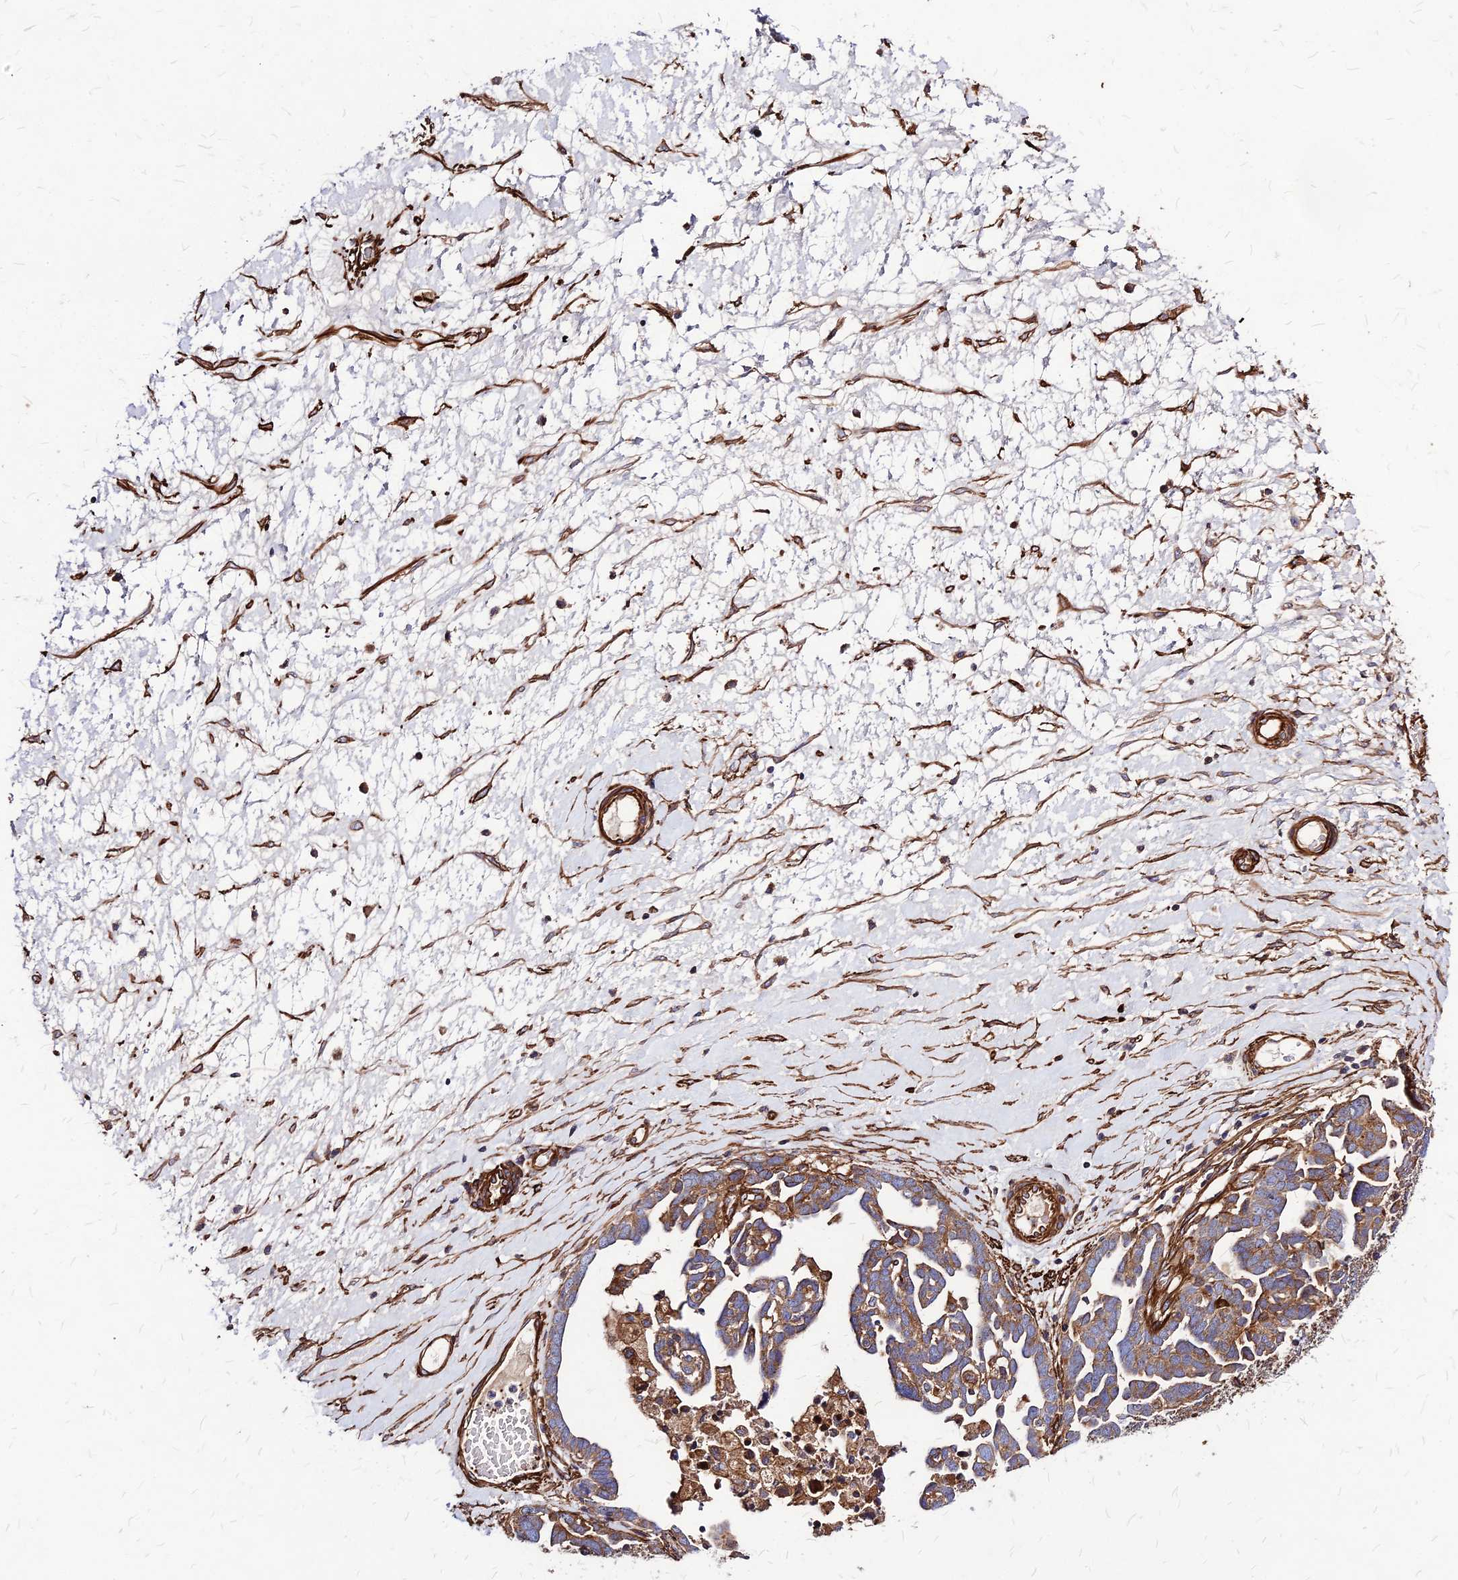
{"staining": {"intensity": "moderate", "quantity": ">75%", "location": "cytoplasmic/membranous"}, "tissue": "ovarian cancer", "cell_type": "Tumor cells", "image_type": "cancer", "snomed": [{"axis": "morphology", "description": "Cystadenocarcinoma, serous, NOS"}, {"axis": "topography", "description": "Ovary"}], "caption": "DAB immunohistochemical staining of ovarian cancer exhibits moderate cytoplasmic/membranous protein expression in approximately >75% of tumor cells.", "gene": "EFCC1", "patient": {"sex": "female", "age": 54}}